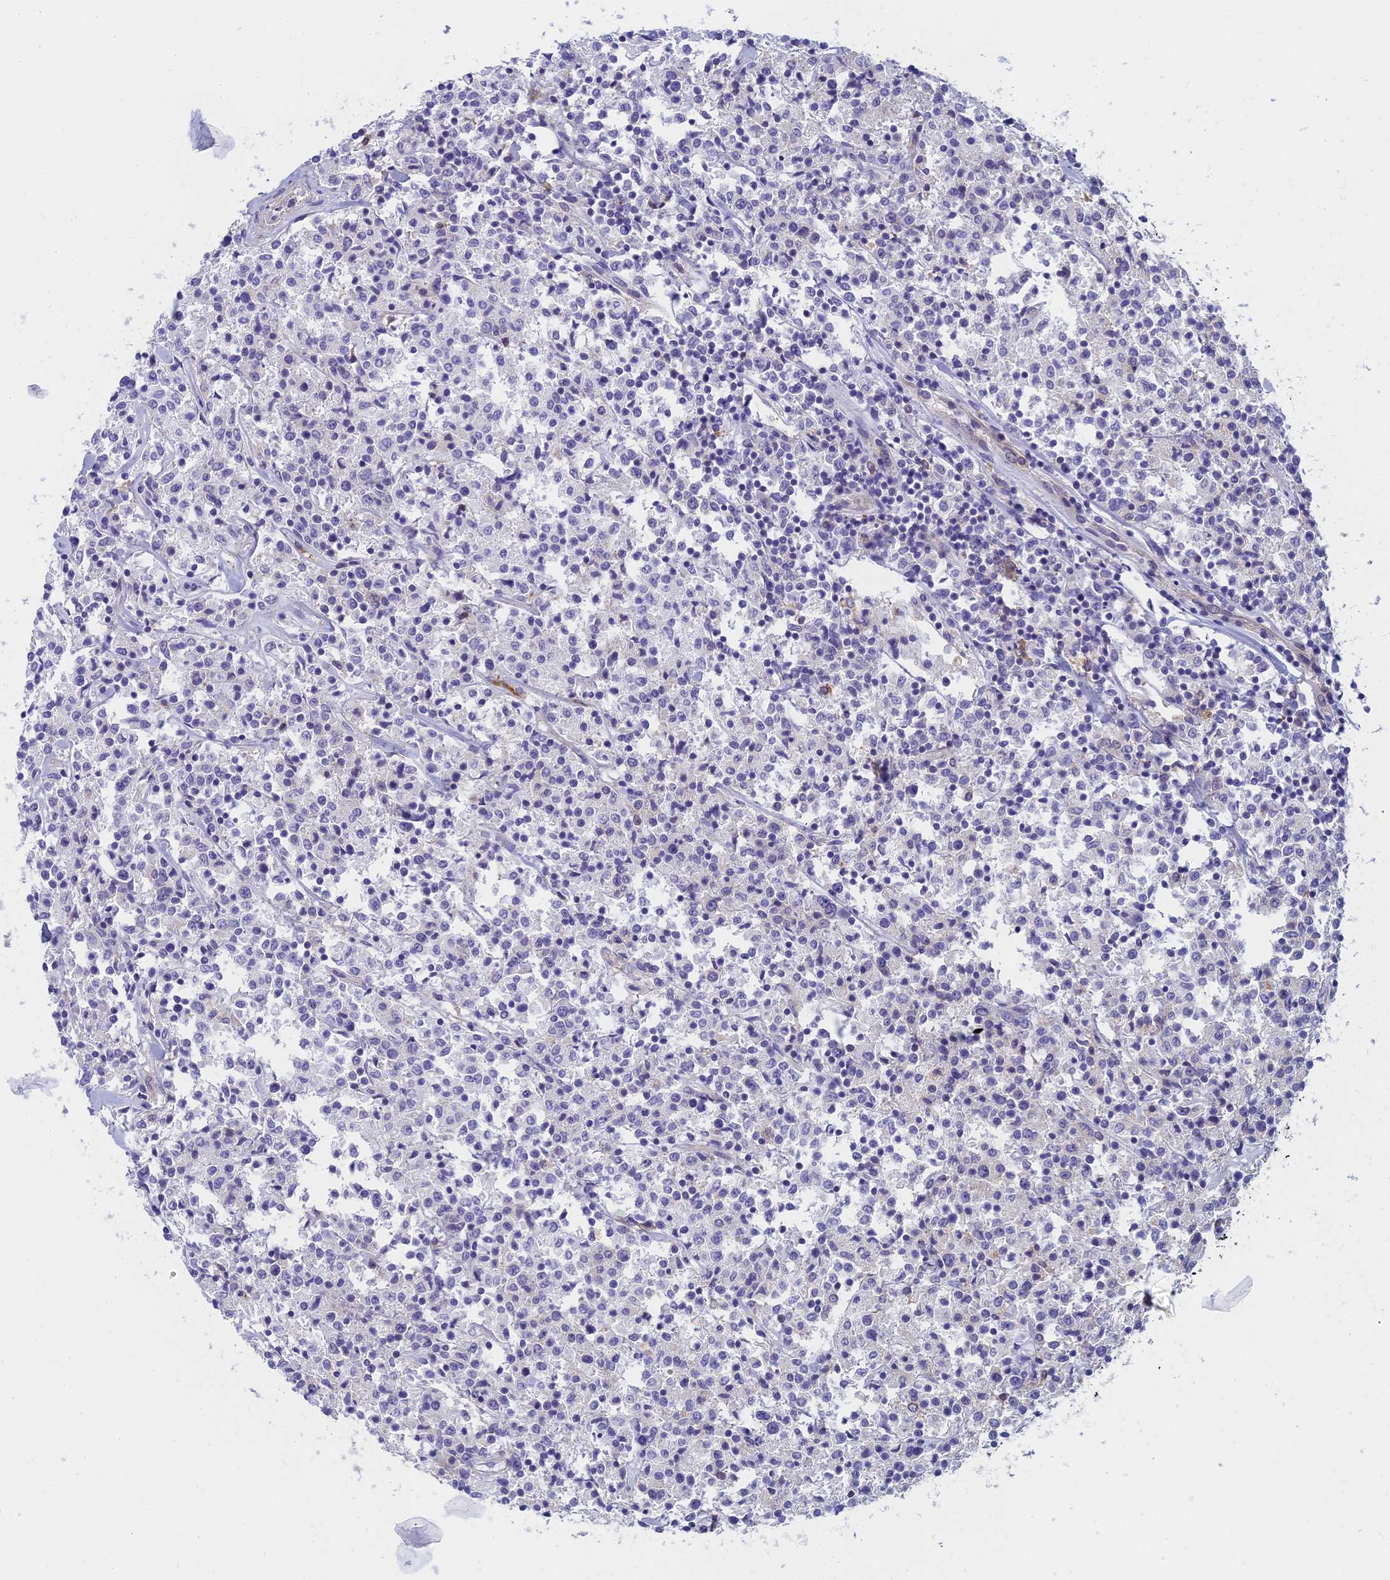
{"staining": {"intensity": "negative", "quantity": "none", "location": "none"}, "tissue": "lymphoma", "cell_type": "Tumor cells", "image_type": "cancer", "snomed": [{"axis": "morphology", "description": "Malignant lymphoma, non-Hodgkin's type, Low grade"}, {"axis": "topography", "description": "Small intestine"}], "caption": "High power microscopy photomicrograph of an immunohistochemistry histopathology image of malignant lymphoma, non-Hodgkin's type (low-grade), revealing no significant expression in tumor cells. Nuclei are stained in blue.", "gene": "STRN4", "patient": {"sex": "female", "age": 59}}